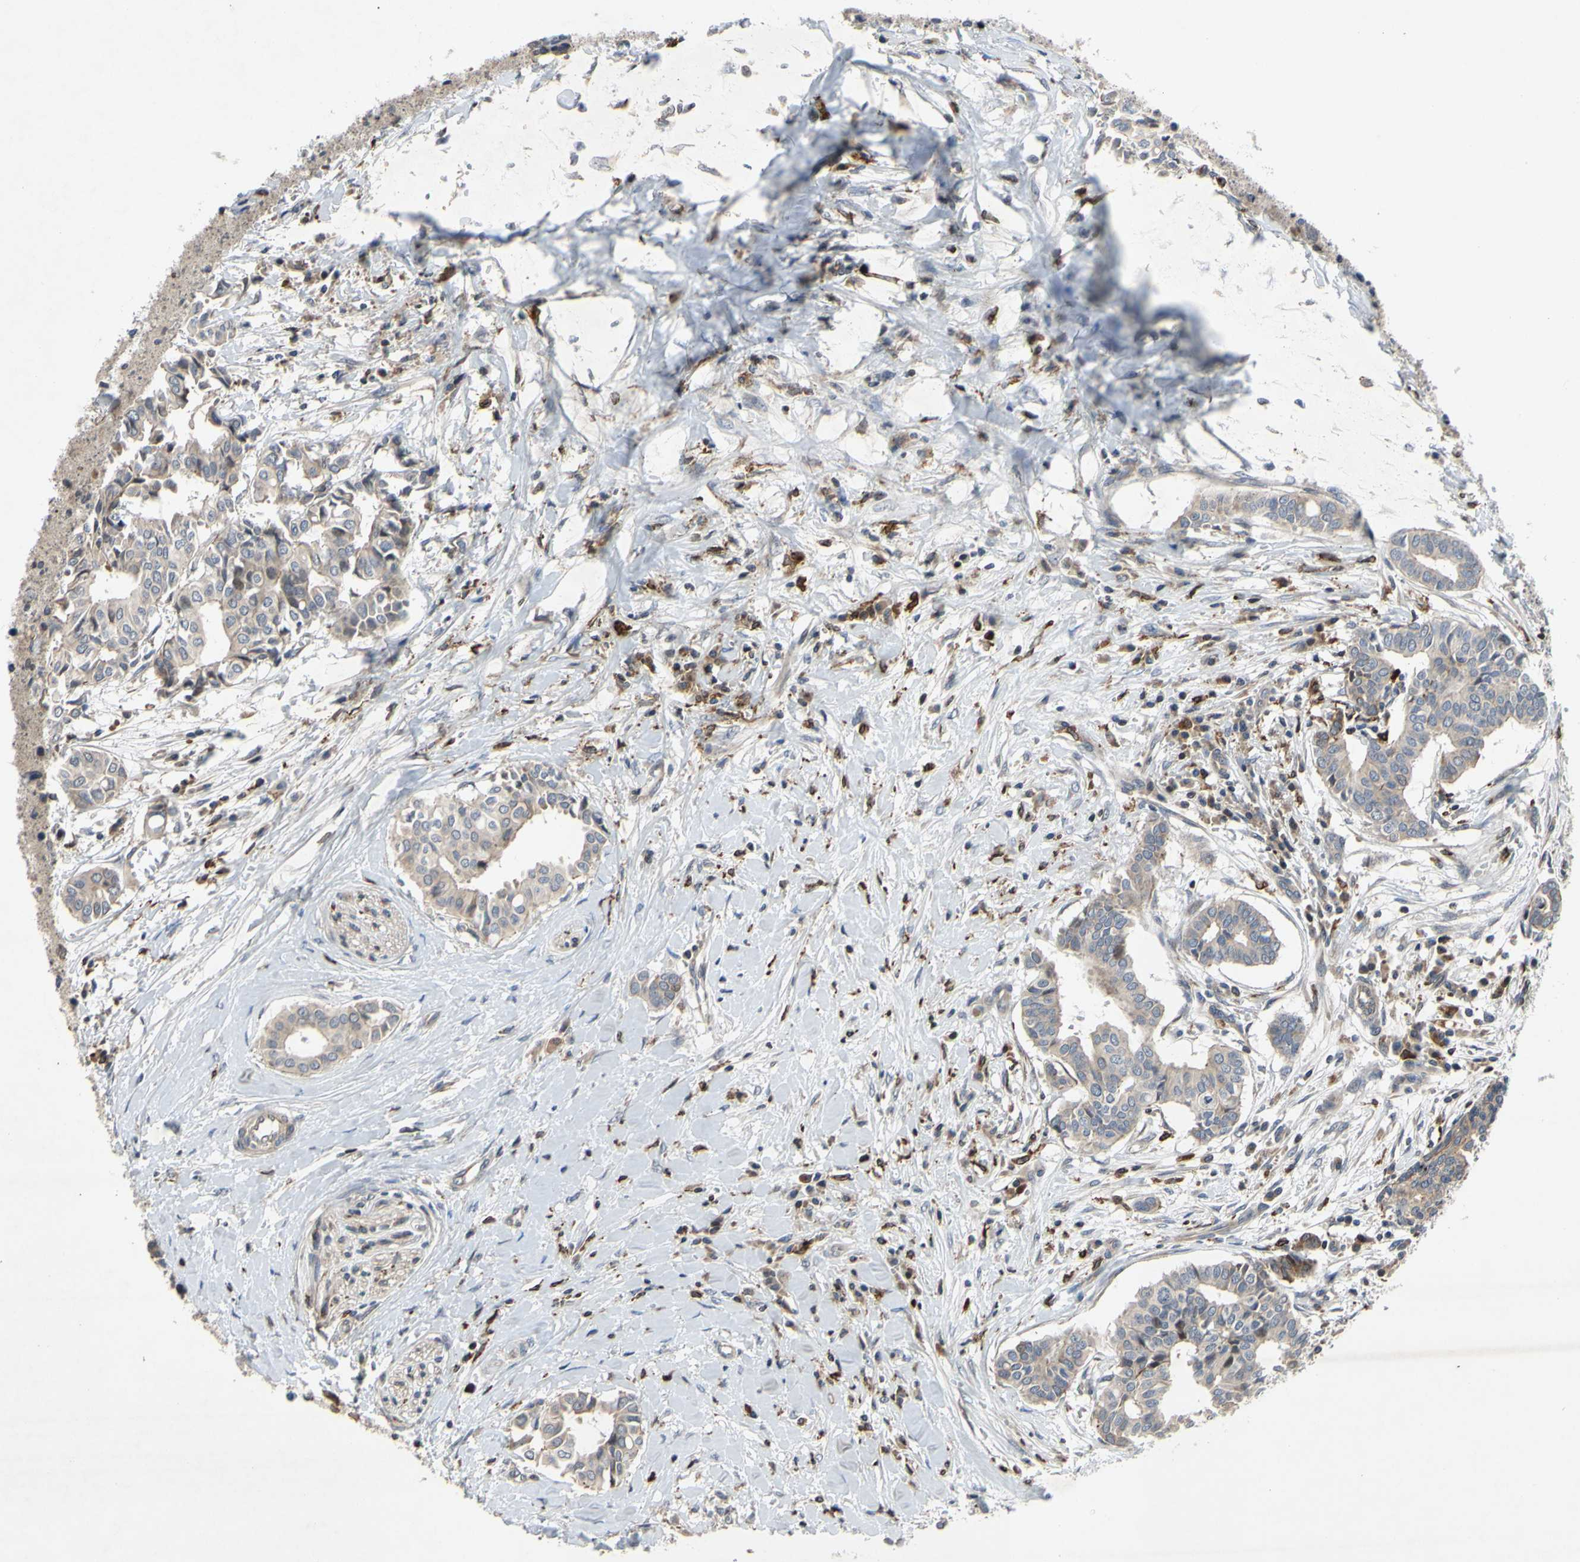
{"staining": {"intensity": "weak", "quantity": "<25%", "location": "cytoplasmic/membranous"}, "tissue": "head and neck cancer", "cell_type": "Tumor cells", "image_type": "cancer", "snomed": [{"axis": "morphology", "description": "Adenocarcinoma, NOS"}, {"axis": "topography", "description": "Salivary gland"}, {"axis": "topography", "description": "Head-Neck"}], "caption": "The image demonstrates no staining of tumor cells in head and neck adenocarcinoma.", "gene": "PLXNA2", "patient": {"sex": "female", "age": 59}}